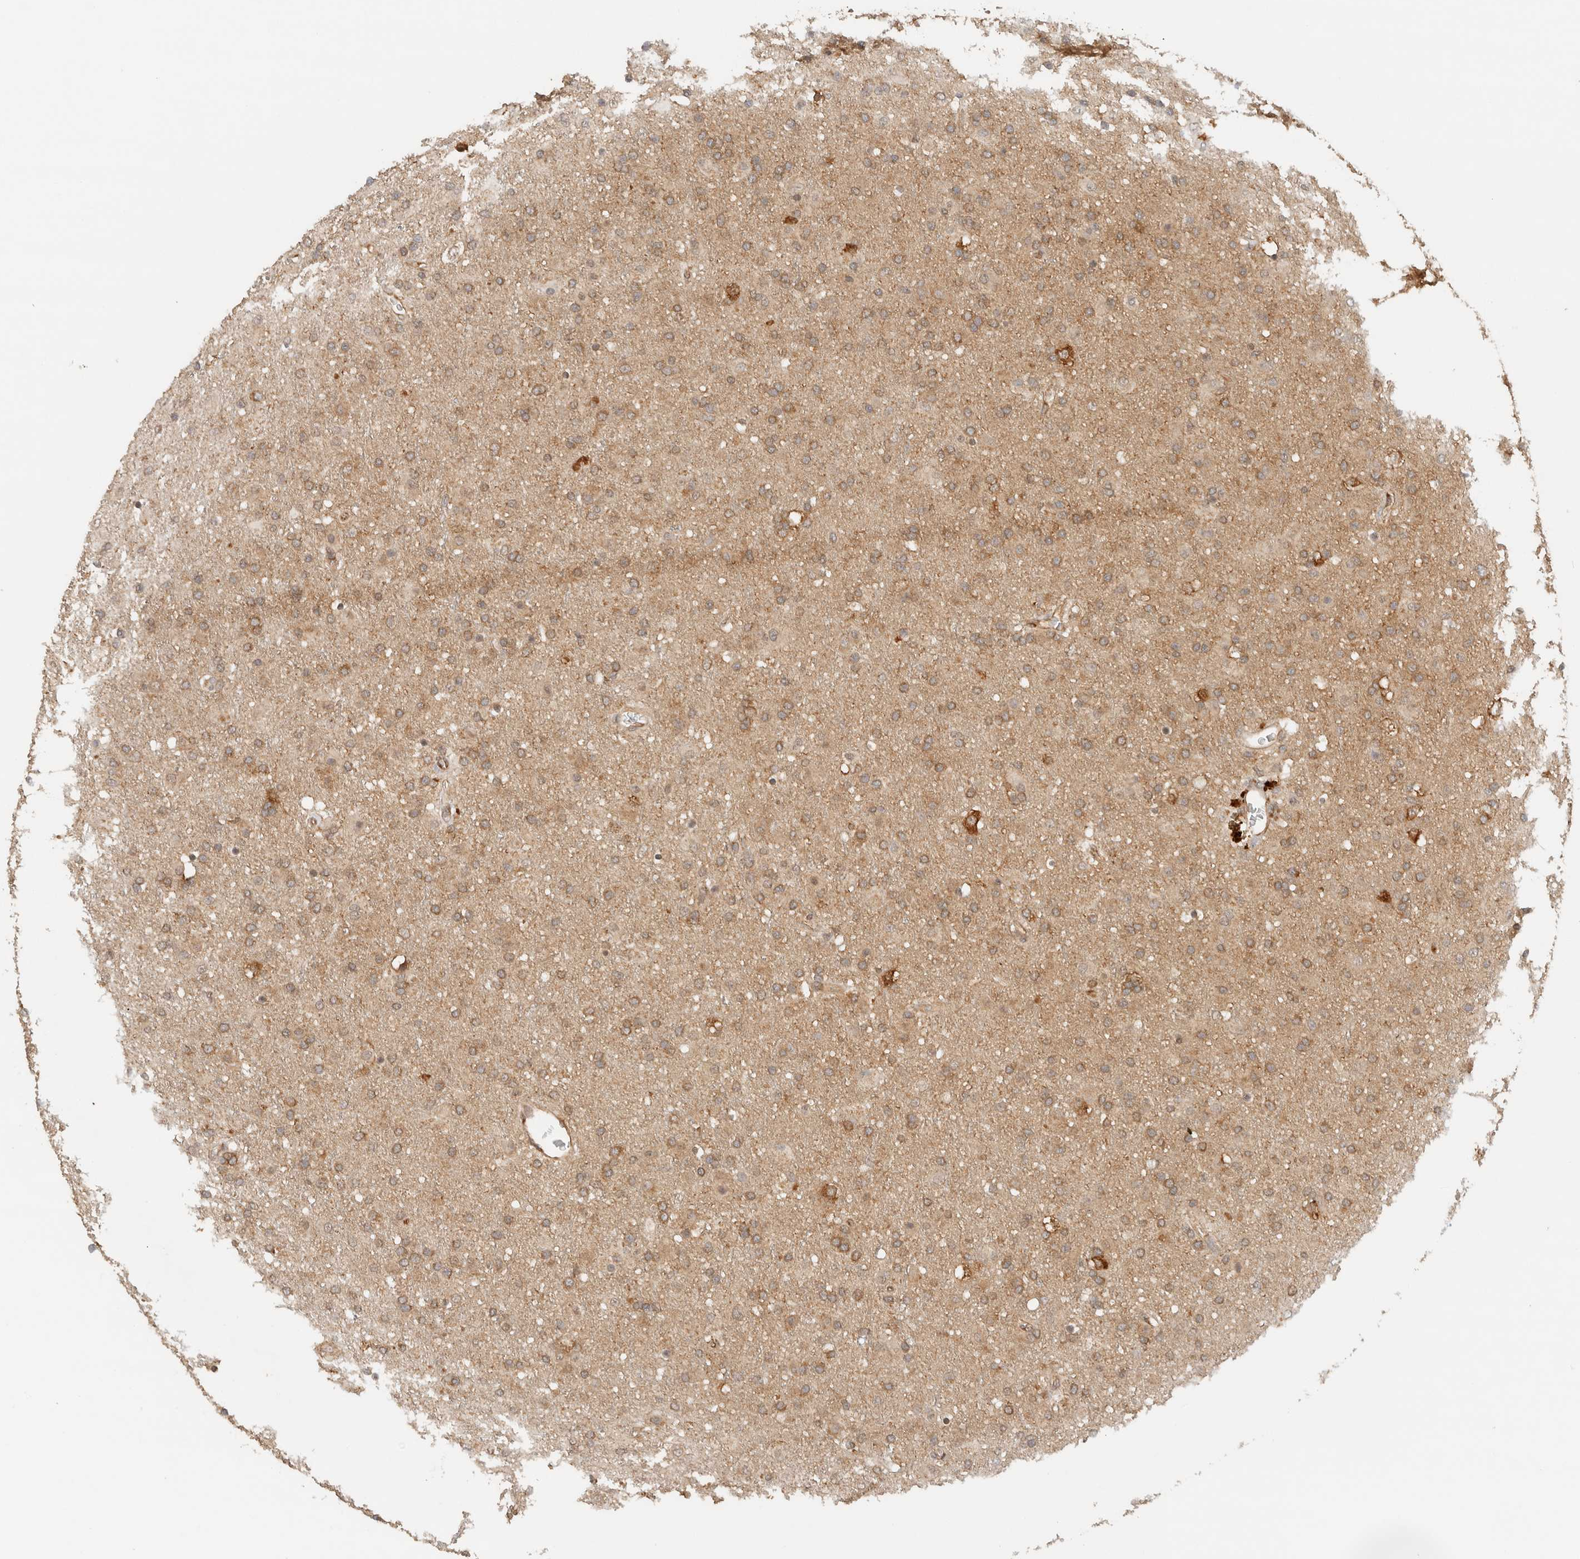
{"staining": {"intensity": "moderate", "quantity": ">75%", "location": "cytoplasmic/membranous"}, "tissue": "glioma", "cell_type": "Tumor cells", "image_type": "cancer", "snomed": [{"axis": "morphology", "description": "Glioma, malignant, Low grade"}, {"axis": "topography", "description": "Brain"}], "caption": "The histopathology image demonstrates immunohistochemical staining of glioma. There is moderate cytoplasmic/membranous expression is present in approximately >75% of tumor cells.", "gene": "ARFGEF2", "patient": {"sex": "male", "age": 65}}